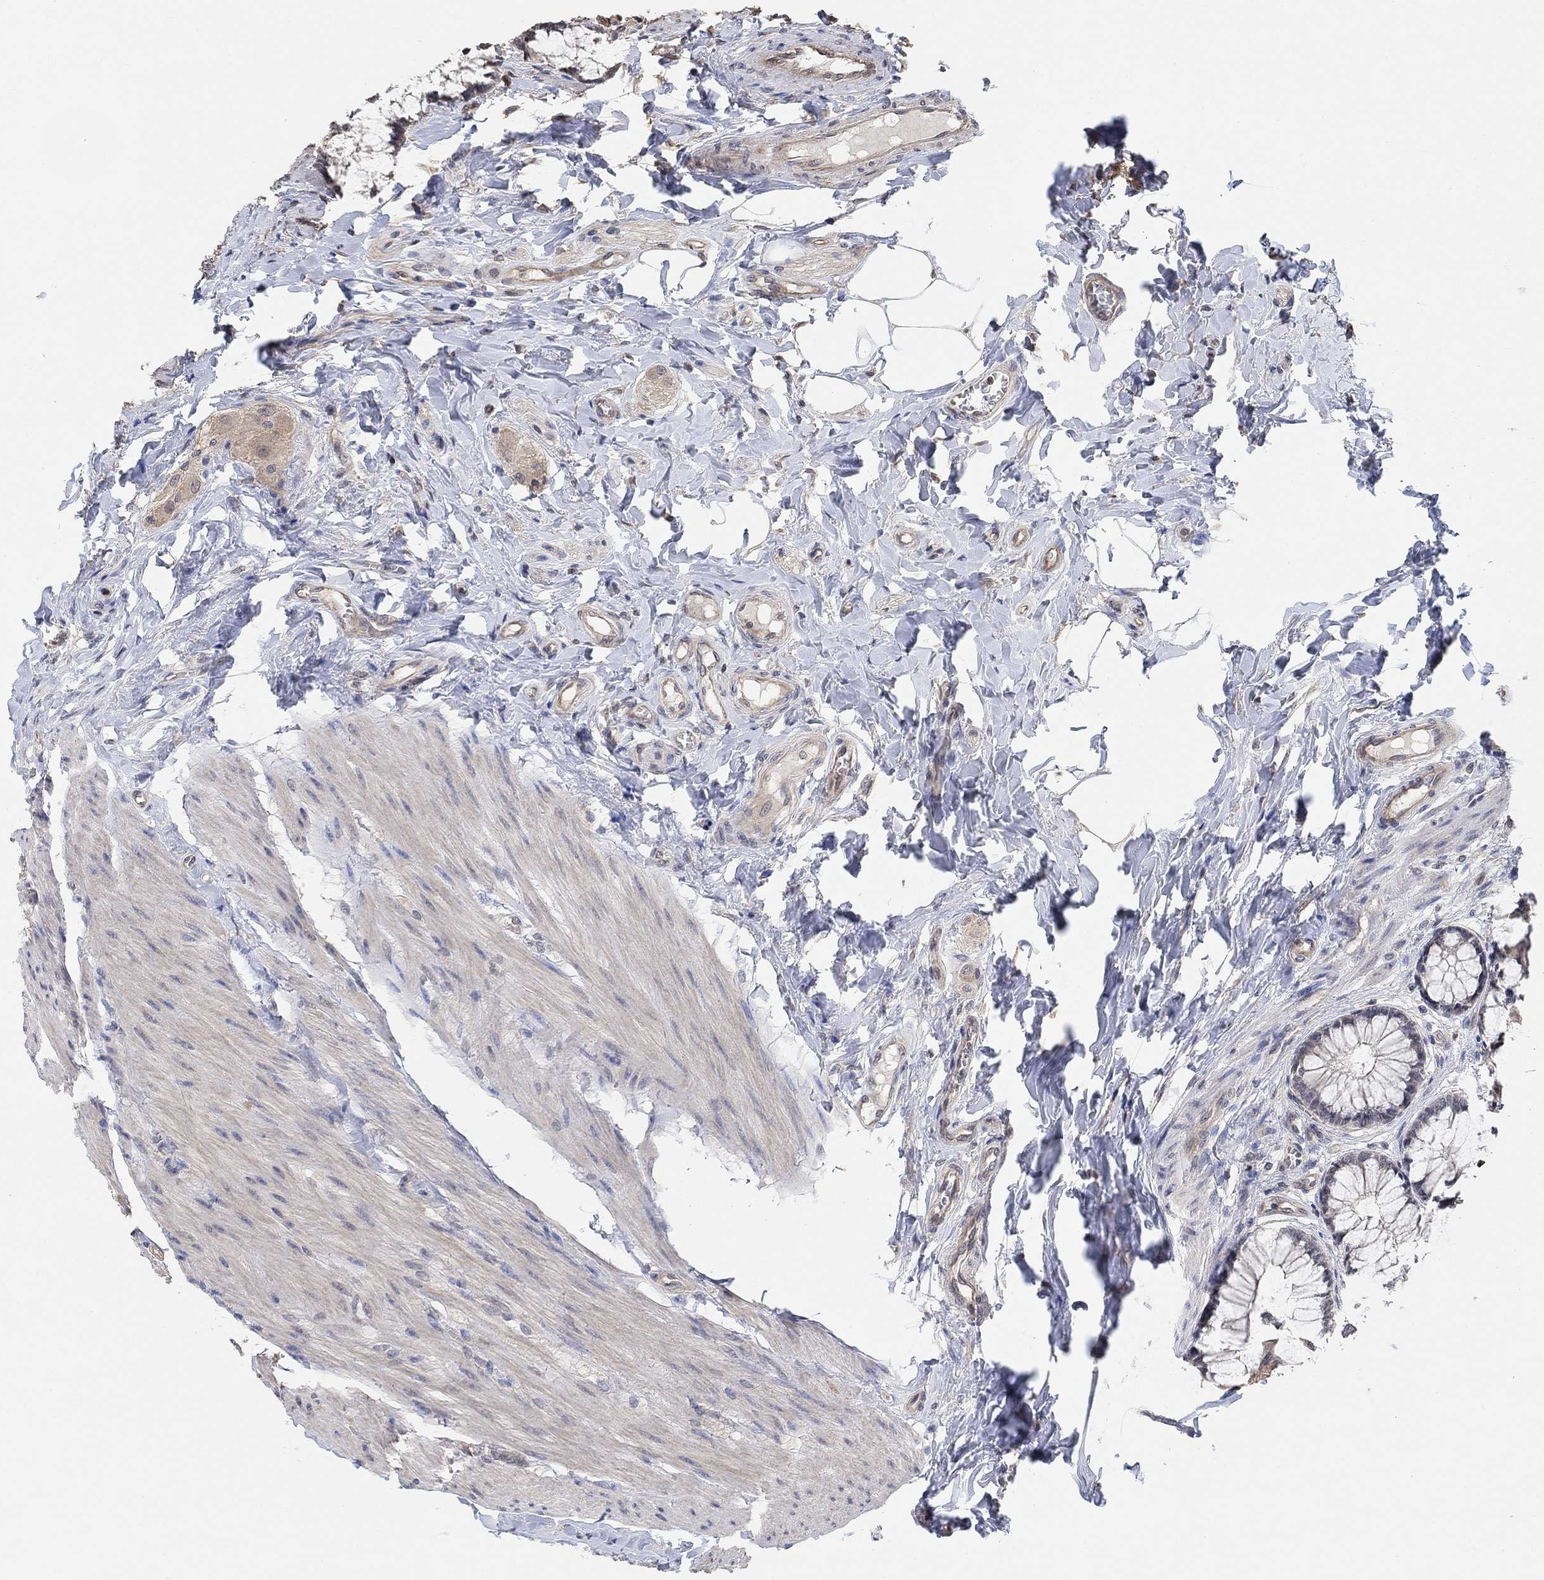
{"staining": {"intensity": "negative", "quantity": "none", "location": "none"}, "tissue": "colon", "cell_type": "Endothelial cells", "image_type": "normal", "snomed": [{"axis": "morphology", "description": "Normal tissue, NOS"}, {"axis": "topography", "description": "Colon"}], "caption": "Immunohistochemical staining of unremarkable colon demonstrates no significant staining in endothelial cells.", "gene": "UNC5B", "patient": {"sex": "female", "age": 65}}